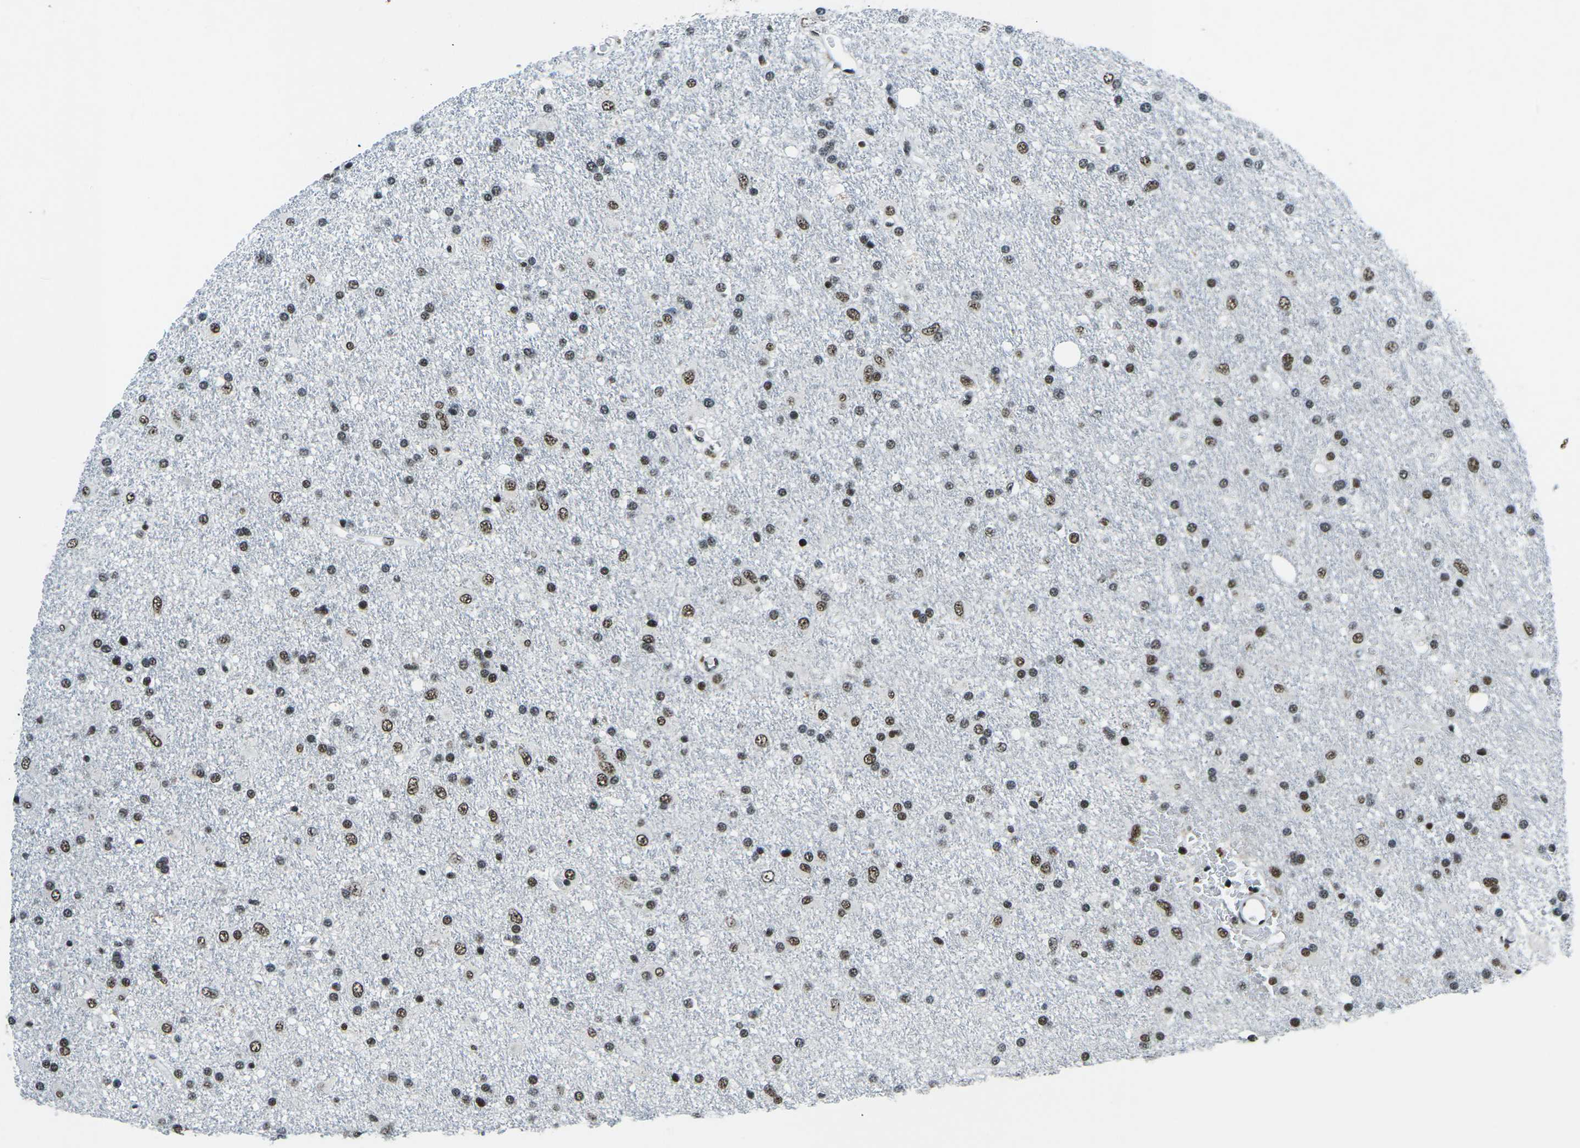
{"staining": {"intensity": "moderate", "quantity": ">75%", "location": "nuclear"}, "tissue": "glioma", "cell_type": "Tumor cells", "image_type": "cancer", "snomed": [{"axis": "morphology", "description": "Glioma, malignant, Low grade"}, {"axis": "topography", "description": "Brain"}], "caption": "Immunohistochemical staining of human low-grade glioma (malignant) exhibits medium levels of moderate nuclear protein staining in approximately >75% of tumor cells. The protein of interest is stained brown, and the nuclei are stained in blue (DAB (3,3'-diaminobenzidine) IHC with brightfield microscopy, high magnification).", "gene": "RBL2", "patient": {"sex": "male", "age": 77}}